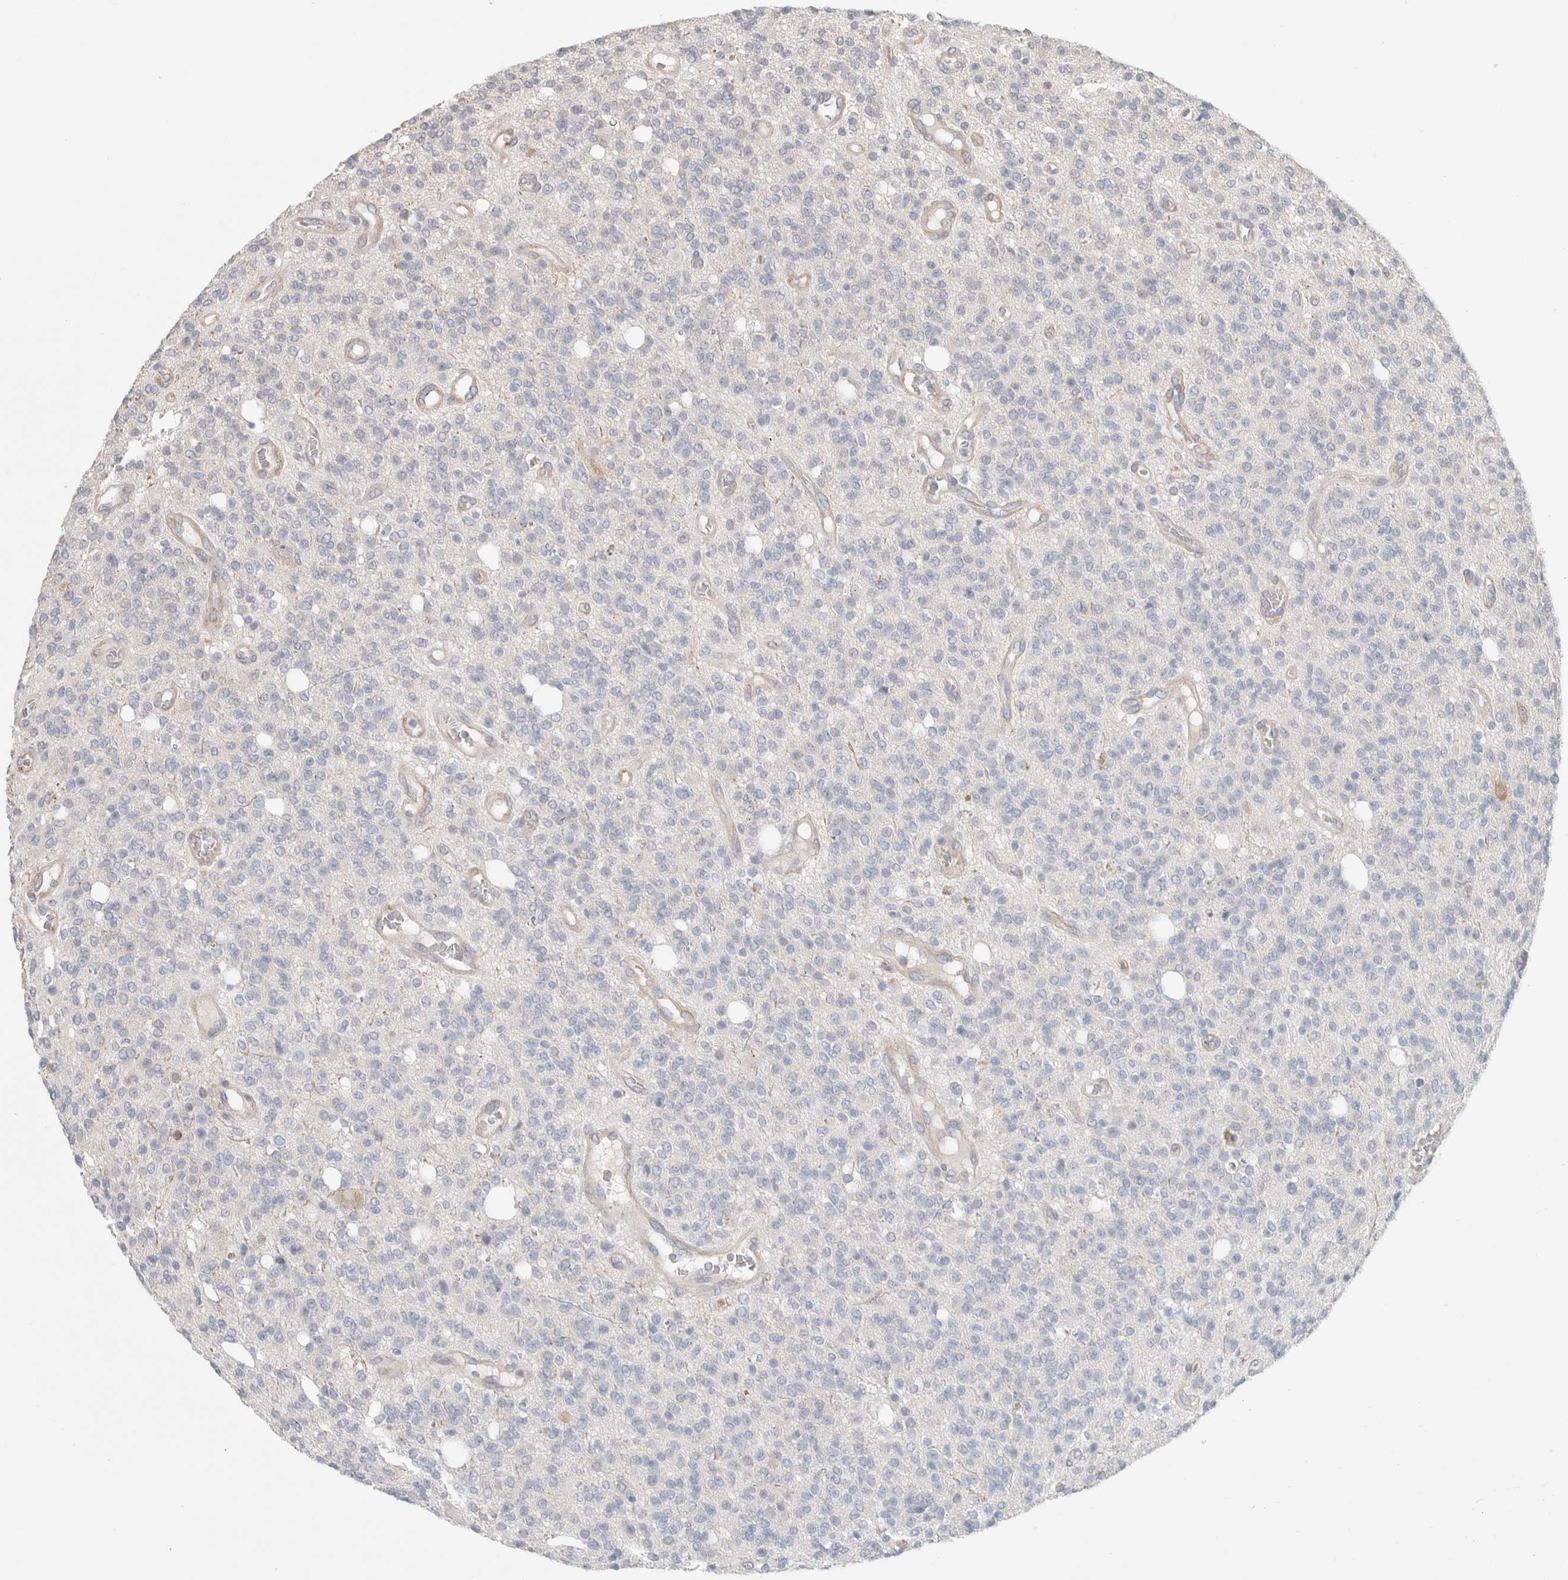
{"staining": {"intensity": "negative", "quantity": "none", "location": "none"}, "tissue": "glioma", "cell_type": "Tumor cells", "image_type": "cancer", "snomed": [{"axis": "morphology", "description": "Glioma, malignant, High grade"}, {"axis": "topography", "description": "Brain"}], "caption": "Glioma was stained to show a protein in brown. There is no significant expression in tumor cells.", "gene": "RASAL2", "patient": {"sex": "male", "age": 34}}